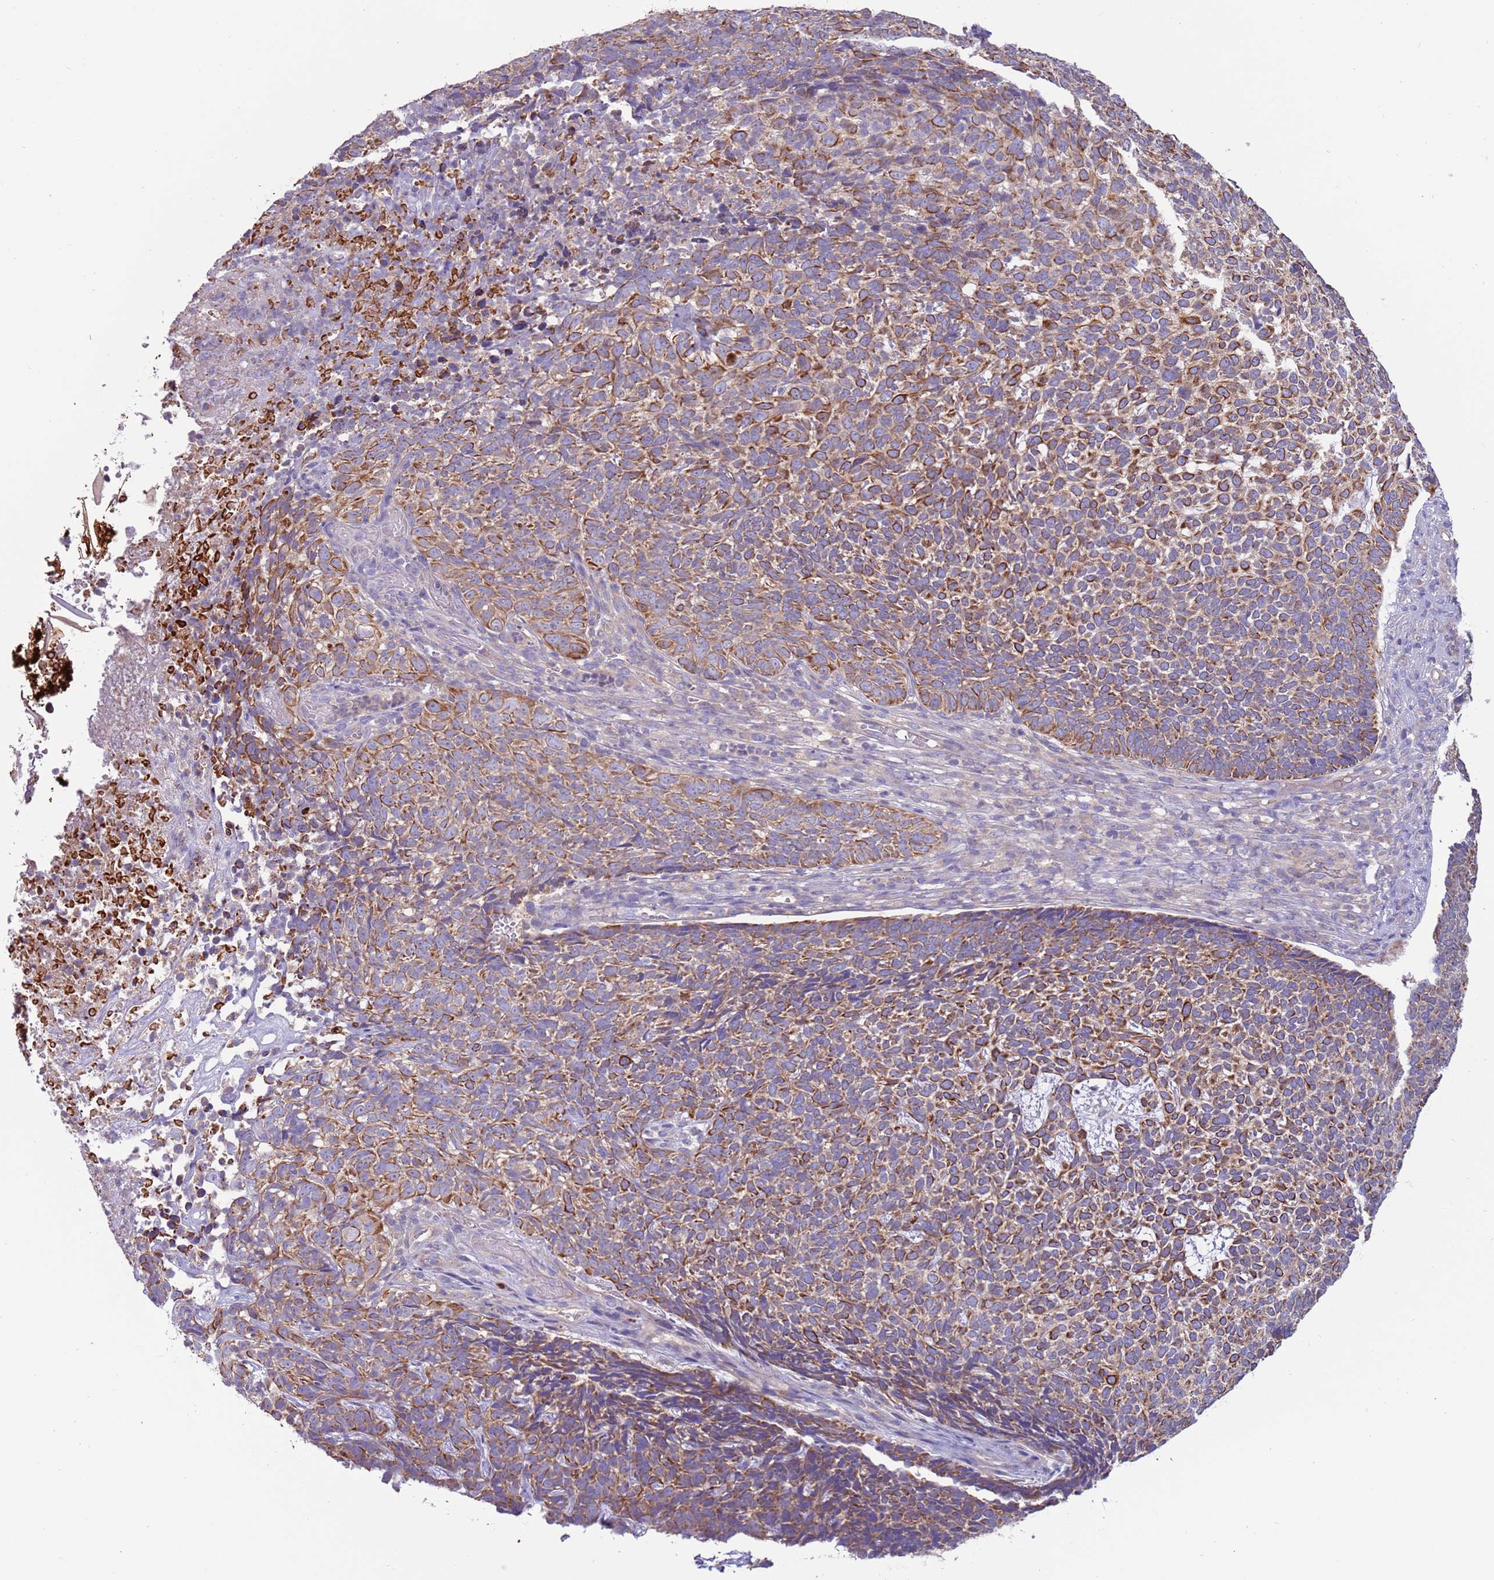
{"staining": {"intensity": "strong", "quantity": ">75%", "location": "cytoplasmic/membranous"}, "tissue": "skin cancer", "cell_type": "Tumor cells", "image_type": "cancer", "snomed": [{"axis": "morphology", "description": "Basal cell carcinoma"}, {"axis": "topography", "description": "Skin"}], "caption": "The immunohistochemical stain labels strong cytoplasmic/membranous staining in tumor cells of basal cell carcinoma (skin) tissue.", "gene": "UQCRQ", "patient": {"sex": "female", "age": 84}}